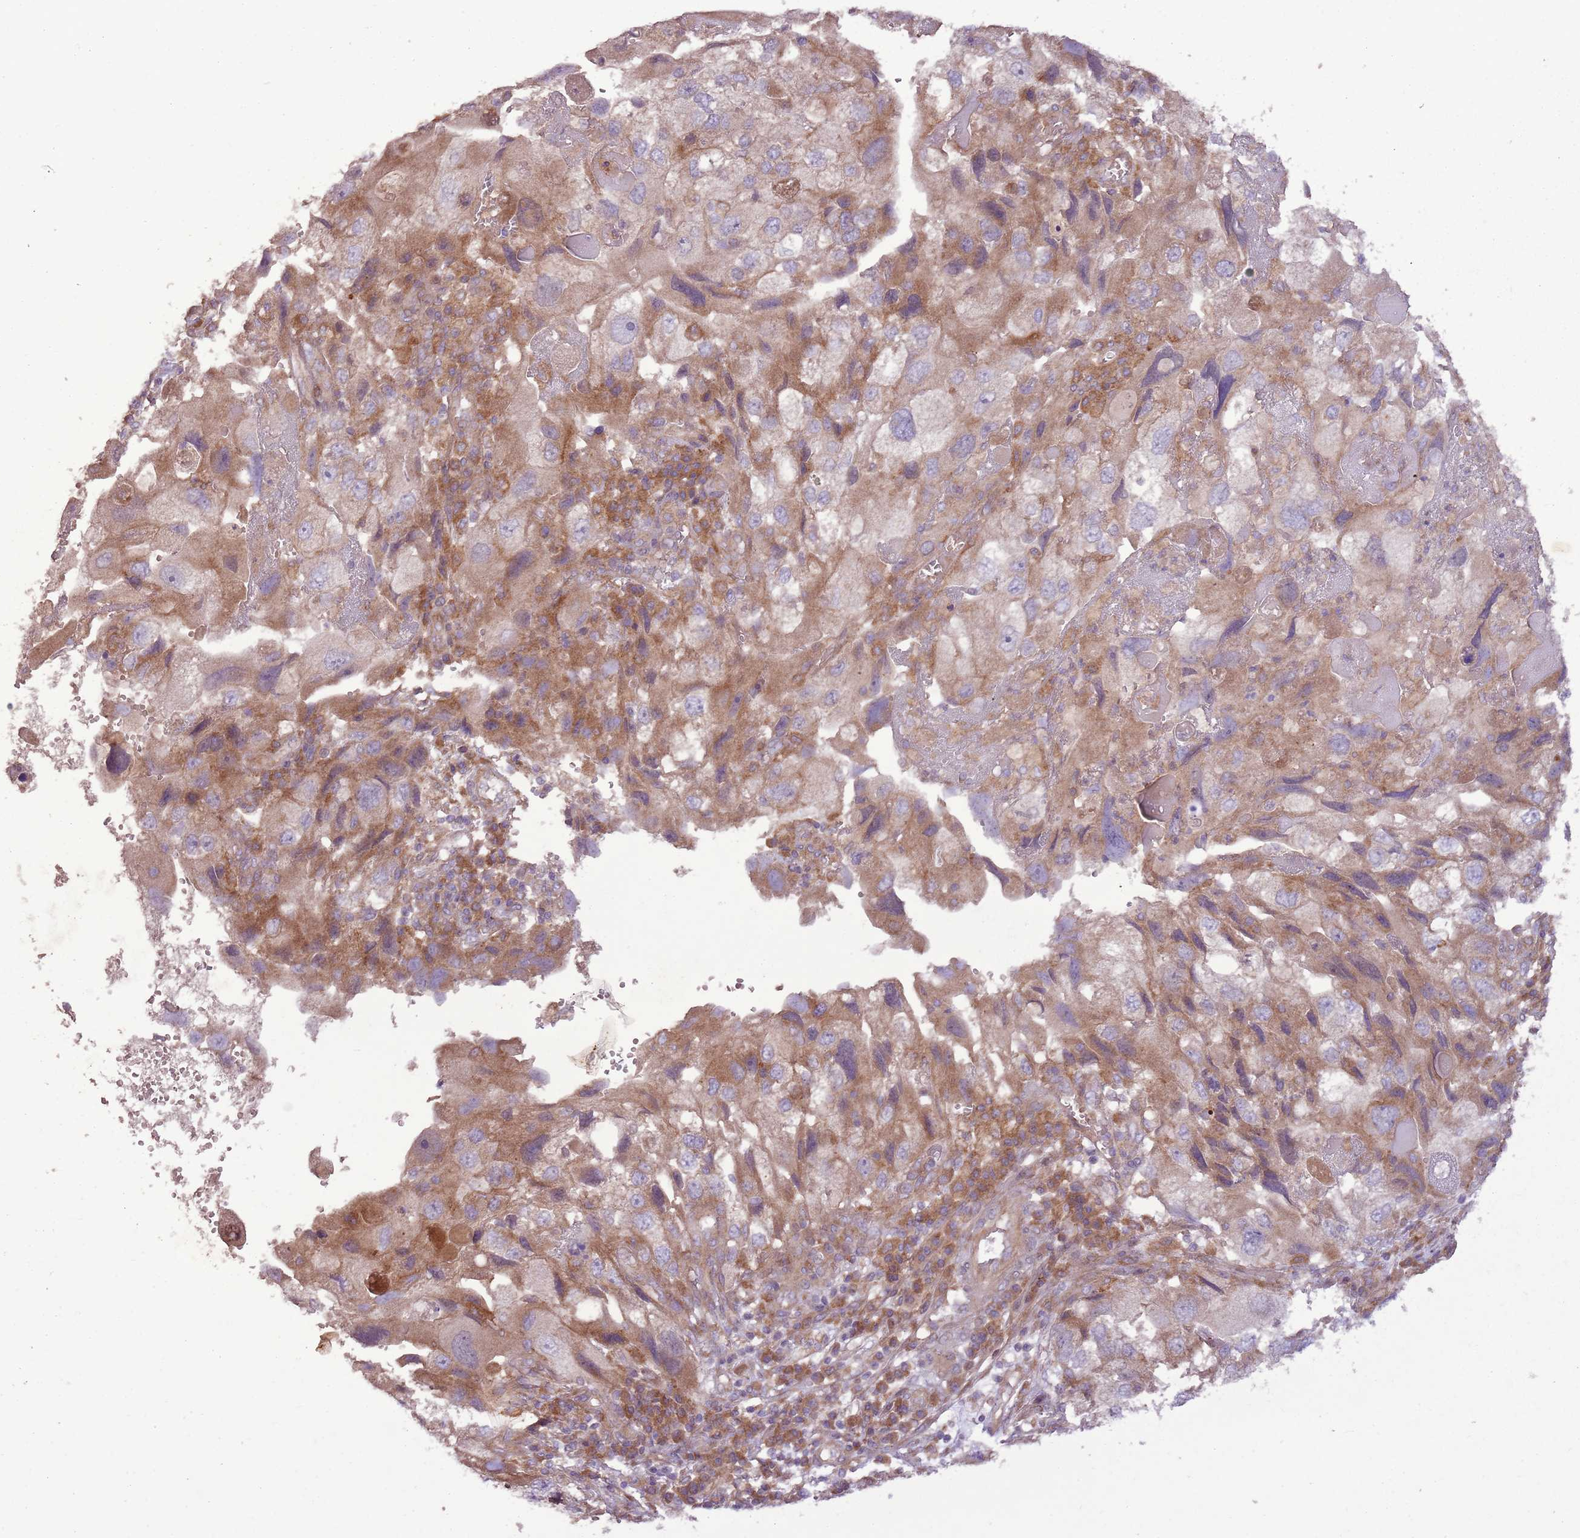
{"staining": {"intensity": "moderate", "quantity": ">75%", "location": "cytoplasmic/membranous"}, "tissue": "endometrial cancer", "cell_type": "Tumor cells", "image_type": "cancer", "snomed": [{"axis": "morphology", "description": "Adenocarcinoma, NOS"}, {"axis": "topography", "description": "Endometrium"}], "caption": "Protein staining displays moderate cytoplasmic/membranous staining in about >75% of tumor cells in endometrial cancer. (IHC, brightfield microscopy, high magnification).", "gene": "ANKRD24", "patient": {"sex": "female", "age": 49}}